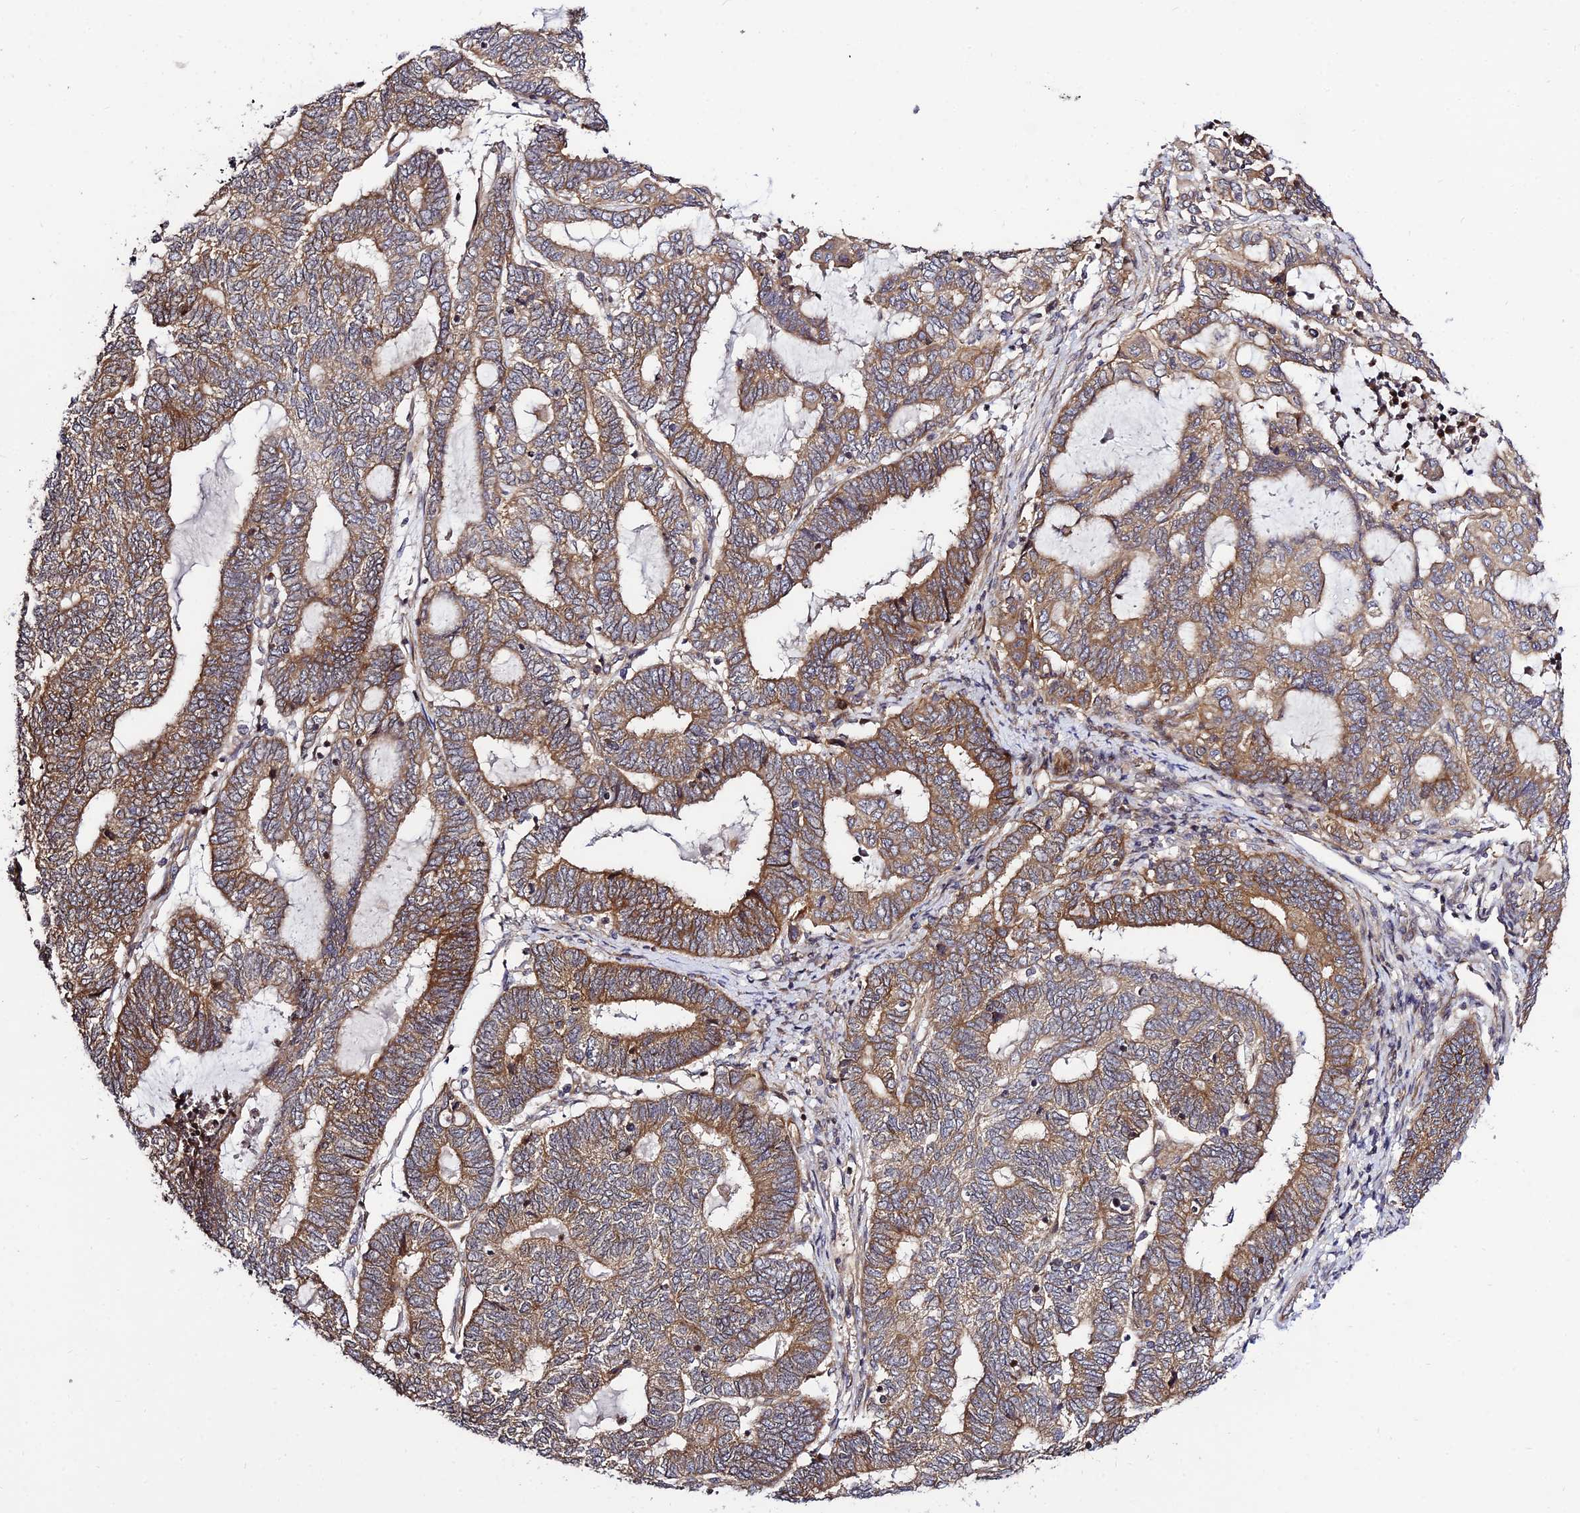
{"staining": {"intensity": "moderate", "quantity": ">75%", "location": "cytoplasmic/membranous"}, "tissue": "endometrial cancer", "cell_type": "Tumor cells", "image_type": "cancer", "snomed": [{"axis": "morphology", "description": "Adenocarcinoma, NOS"}, {"axis": "topography", "description": "Uterus"}, {"axis": "topography", "description": "Endometrium"}], "caption": "Moderate cytoplasmic/membranous staining for a protein is seen in about >75% of tumor cells of adenocarcinoma (endometrial) using IHC.", "gene": "SMG6", "patient": {"sex": "female", "age": 70}}